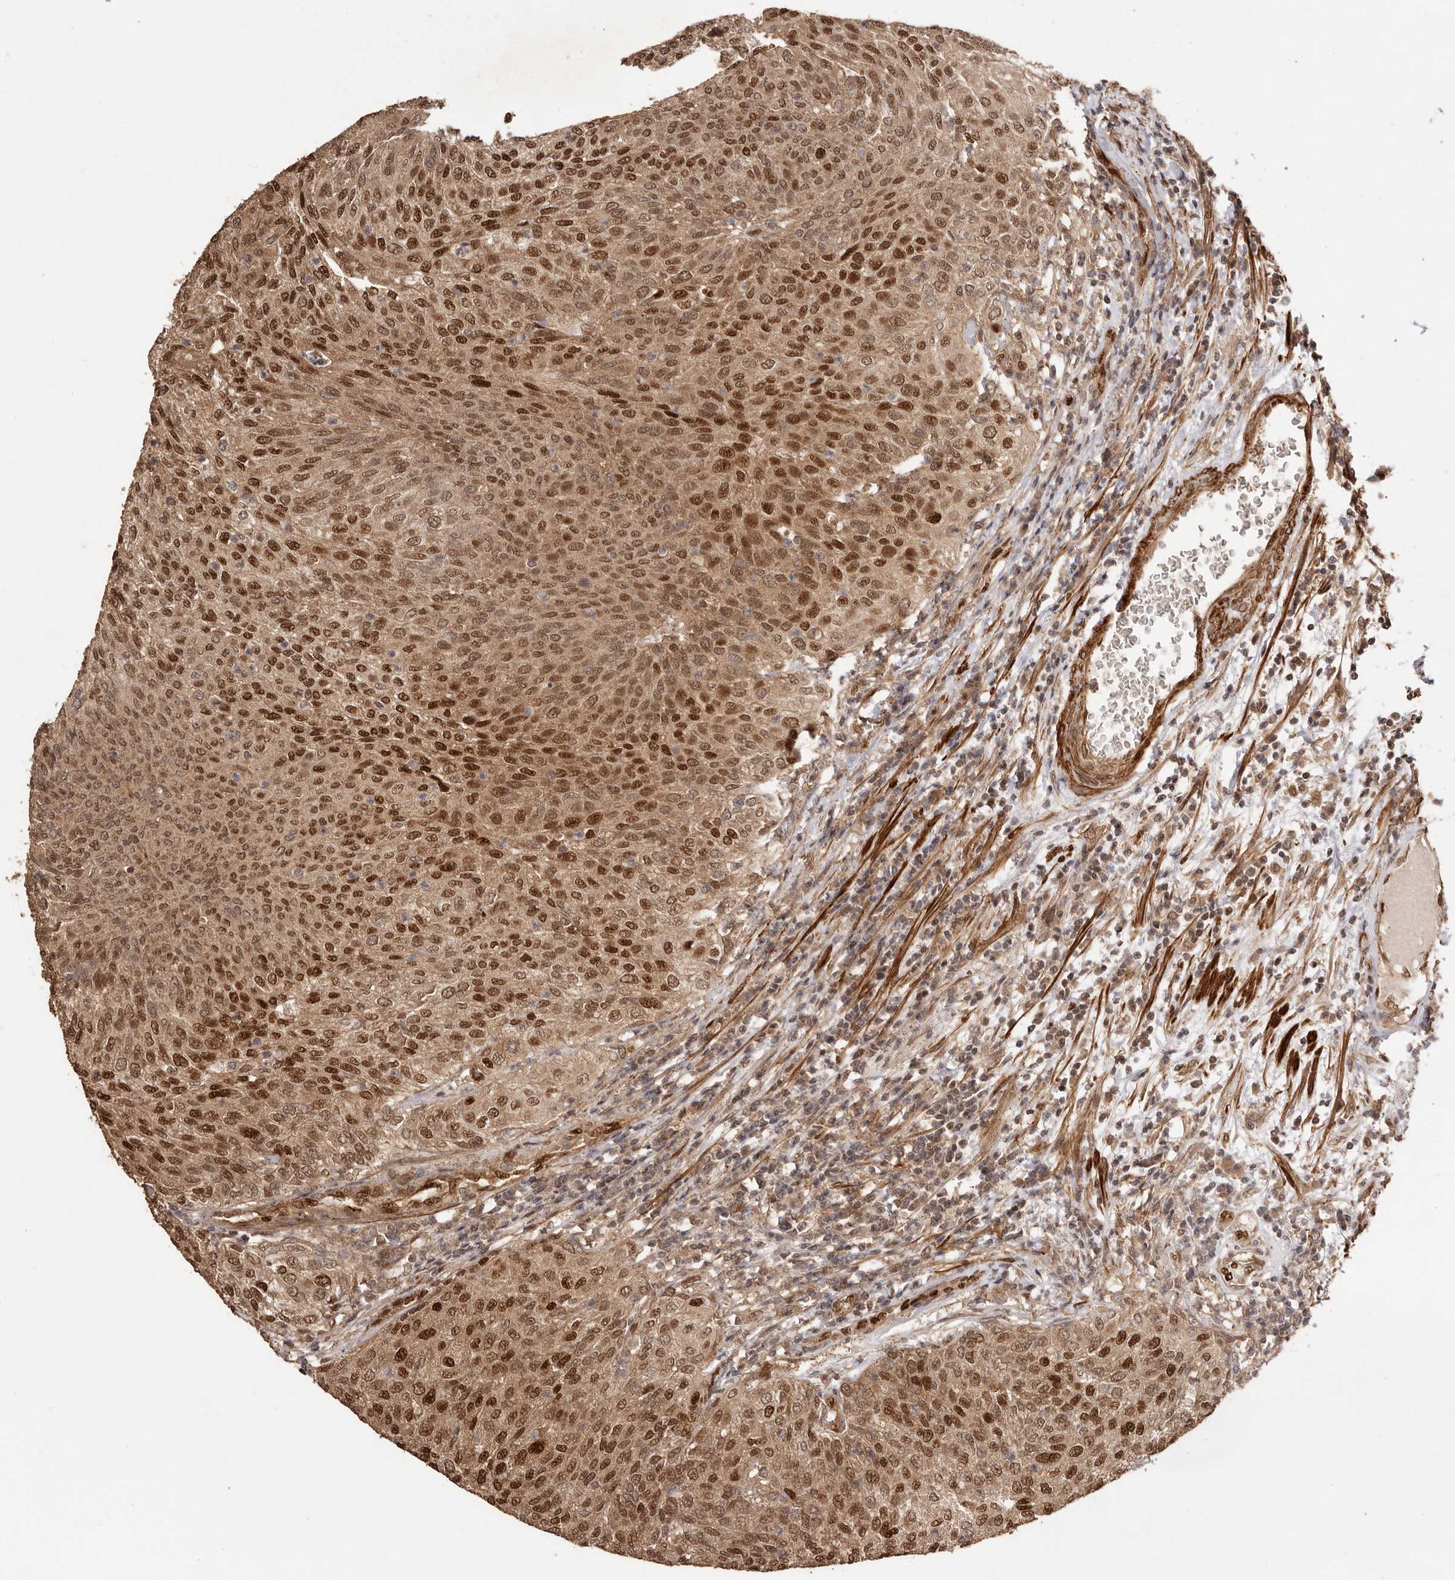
{"staining": {"intensity": "moderate", "quantity": ">75%", "location": "cytoplasmic/membranous,nuclear"}, "tissue": "urothelial cancer", "cell_type": "Tumor cells", "image_type": "cancer", "snomed": [{"axis": "morphology", "description": "Urothelial carcinoma, Low grade"}, {"axis": "topography", "description": "Urinary bladder"}], "caption": "Immunohistochemical staining of human urothelial carcinoma (low-grade) displays medium levels of moderate cytoplasmic/membranous and nuclear positivity in about >75% of tumor cells.", "gene": "UBR2", "patient": {"sex": "female", "age": 79}}